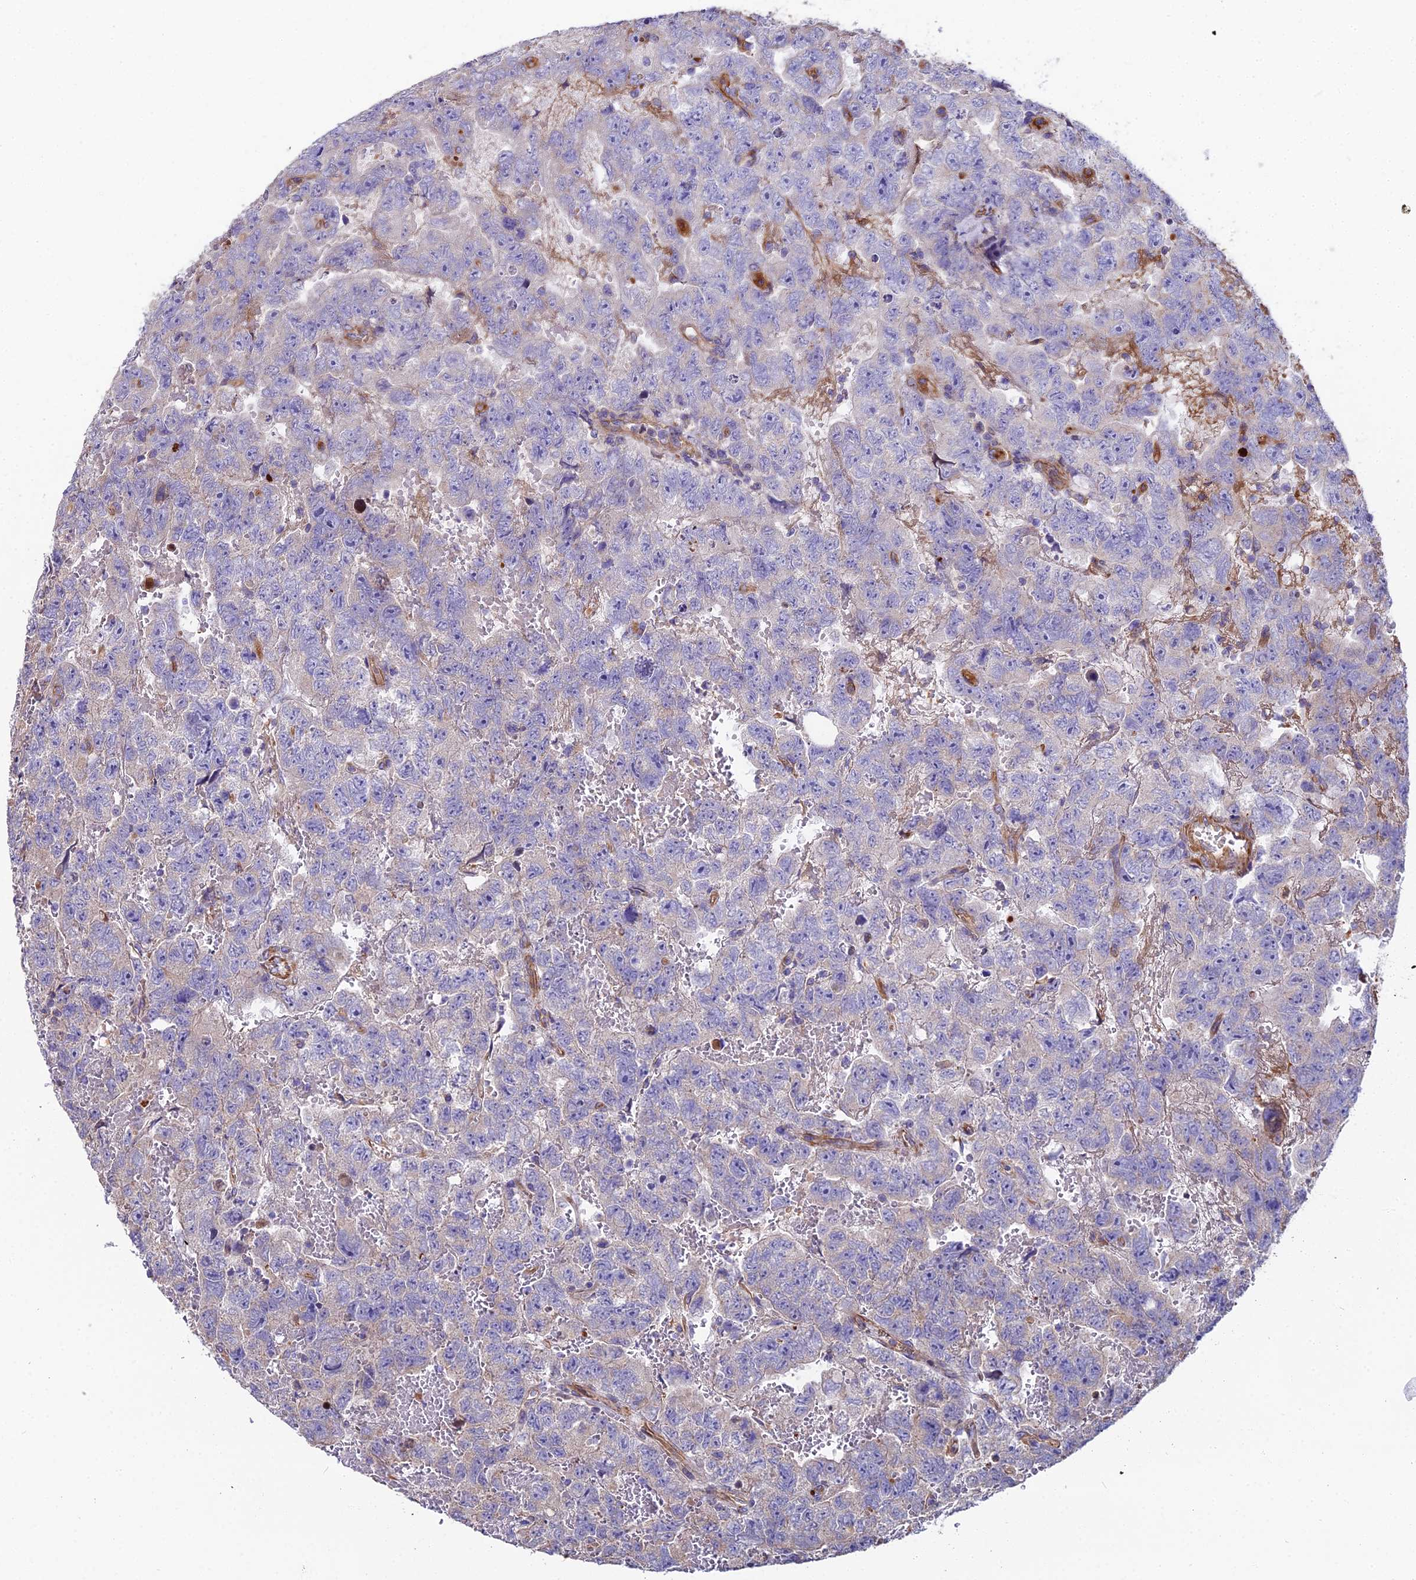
{"staining": {"intensity": "negative", "quantity": "none", "location": "none"}, "tissue": "testis cancer", "cell_type": "Tumor cells", "image_type": "cancer", "snomed": [{"axis": "morphology", "description": "Carcinoma, Embryonal, NOS"}, {"axis": "topography", "description": "Testis"}], "caption": "This is an immunohistochemistry (IHC) image of testis cancer (embryonal carcinoma). There is no expression in tumor cells.", "gene": "BEX4", "patient": {"sex": "male", "age": 45}}